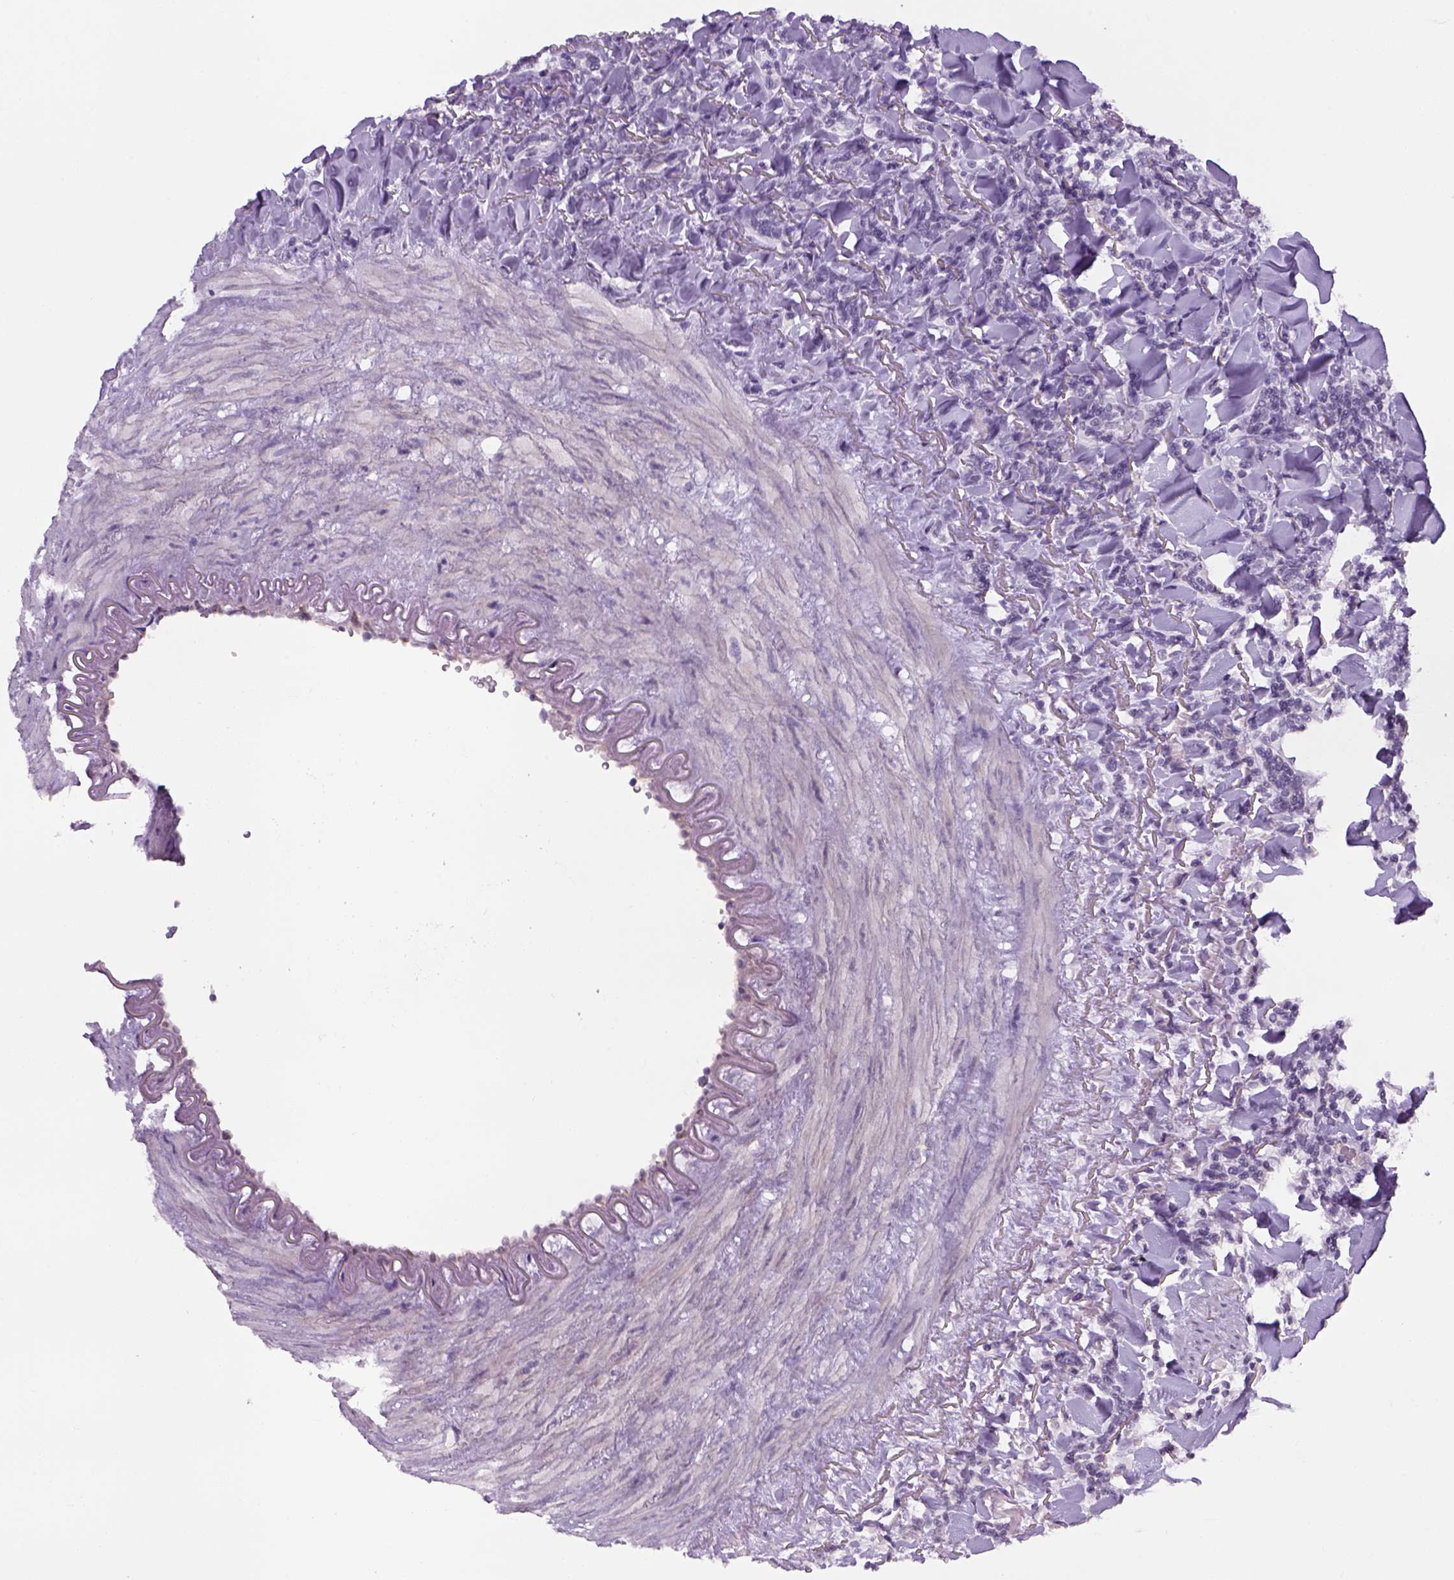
{"staining": {"intensity": "negative", "quantity": "none", "location": "none"}, "tissue": "lymphoma", "cell_type": "Tumor cells", "image_type": "cancer", "snomed": [{"axis": "morphology", "description": "Malignant lymphoma, non-Hodgkin's type, Low grade"}, {"axis": "topography", "description": "Lymph node"}], "caption": "Immunohistochemistry (IHC) of human lymphoma reveals no positivity in tumor cells.", "gene": "PRRT1", "patient": {"sex": "female", "age": 56}}